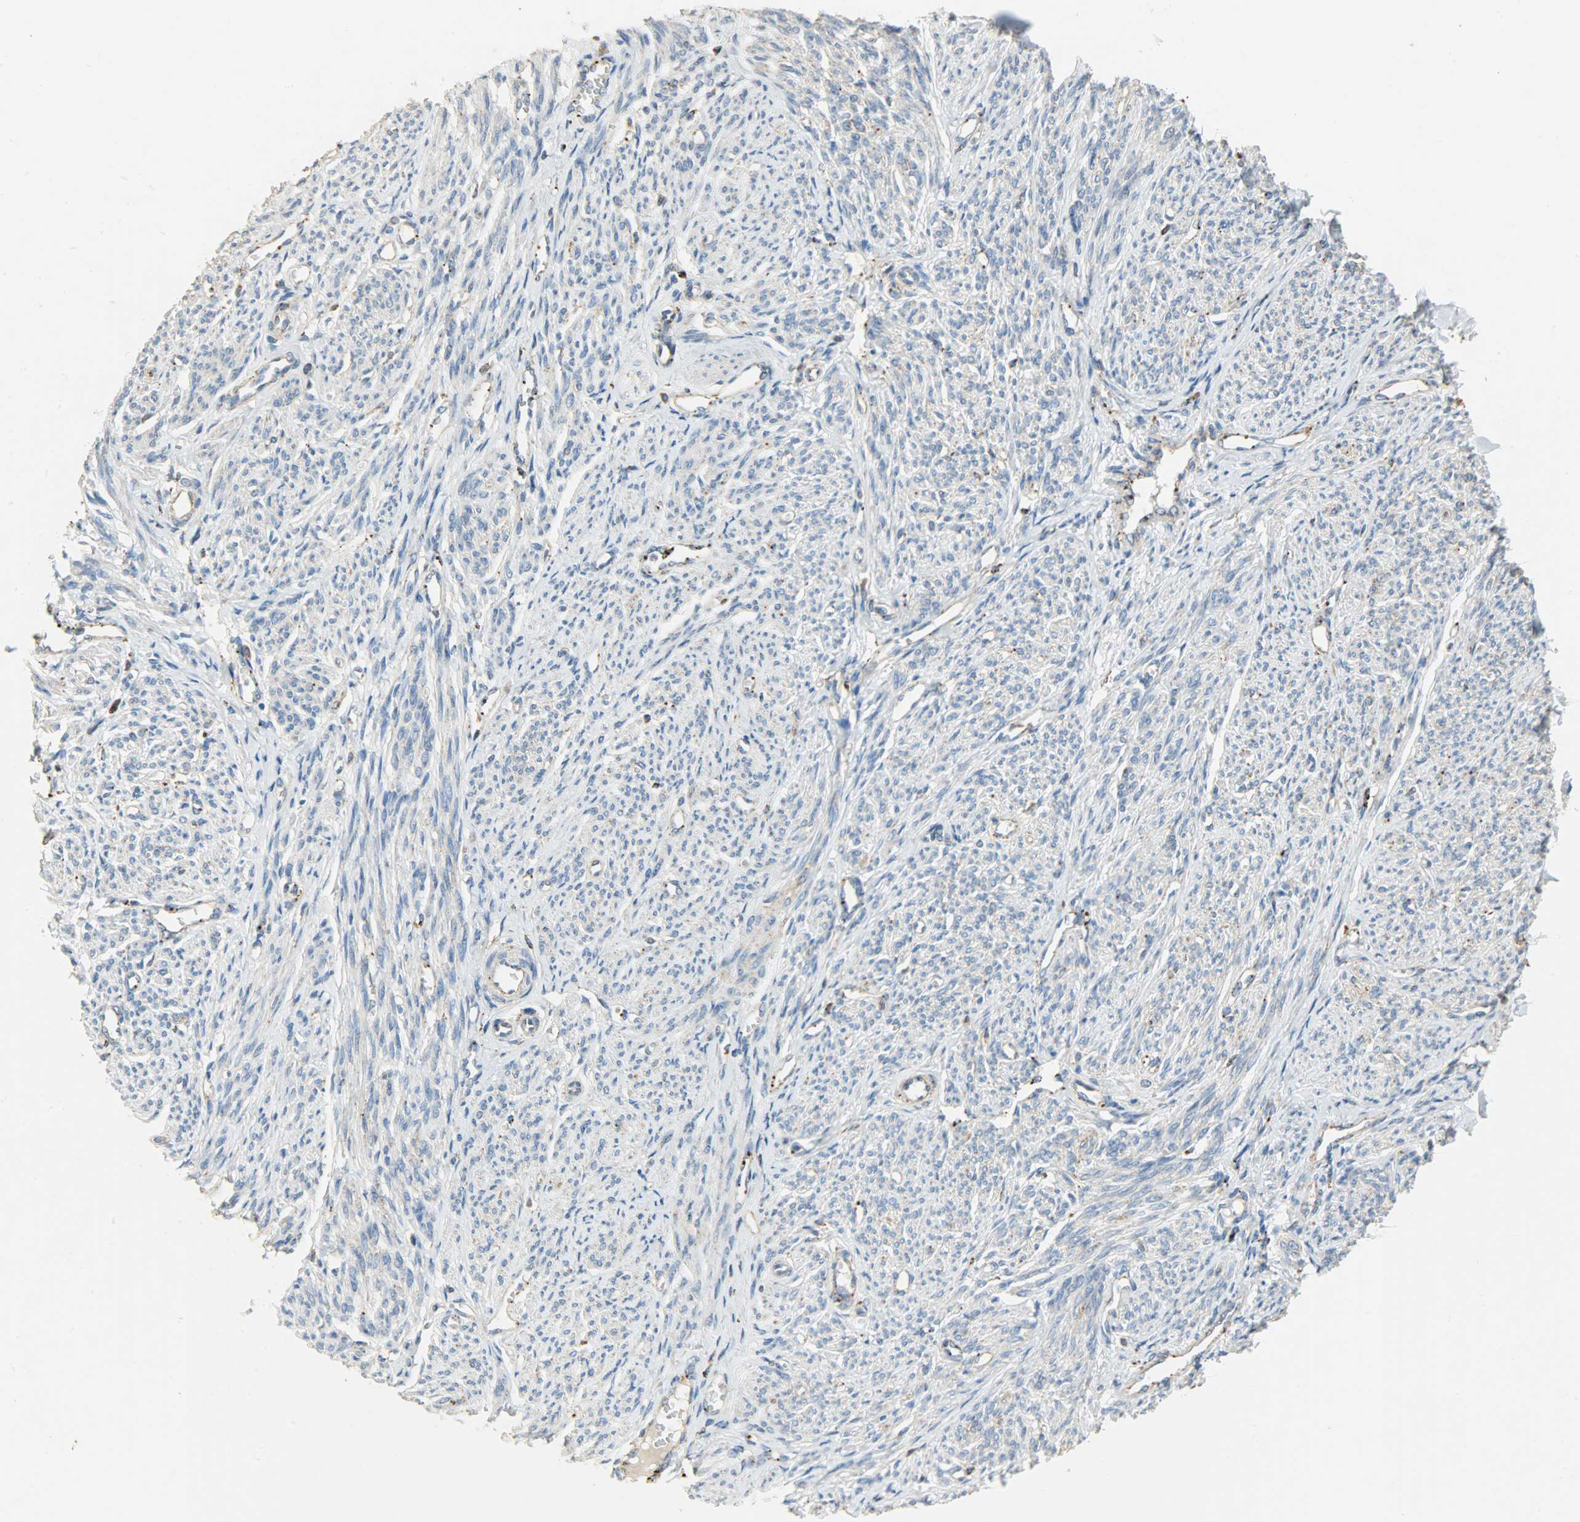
{"staining": {"intensity": "weak", "quantity": "25%-75%", "location": "cytoplasmic/membranous"}, "tissue": "smooth muscle", "cell_type": "Smooth muscle cells", "image_type": "normal", "snomed": [{"axis": "morphology", "description": "Normal tissue, NOS"}, {"axis": "topography", "description": "Smooth muscle"}], "caption": "Protein staining shows weak cytoplasmic/membranous expression in approximately 25%-75% of smooth muscle cells in unremarkable smooth muscle. (DAB (3,3'-diaminobenzidine) = brown stain, brightfield microscopy at high magnification).", "gene": "ASAH1", "patient": {"sex": "female", "age": 65}}